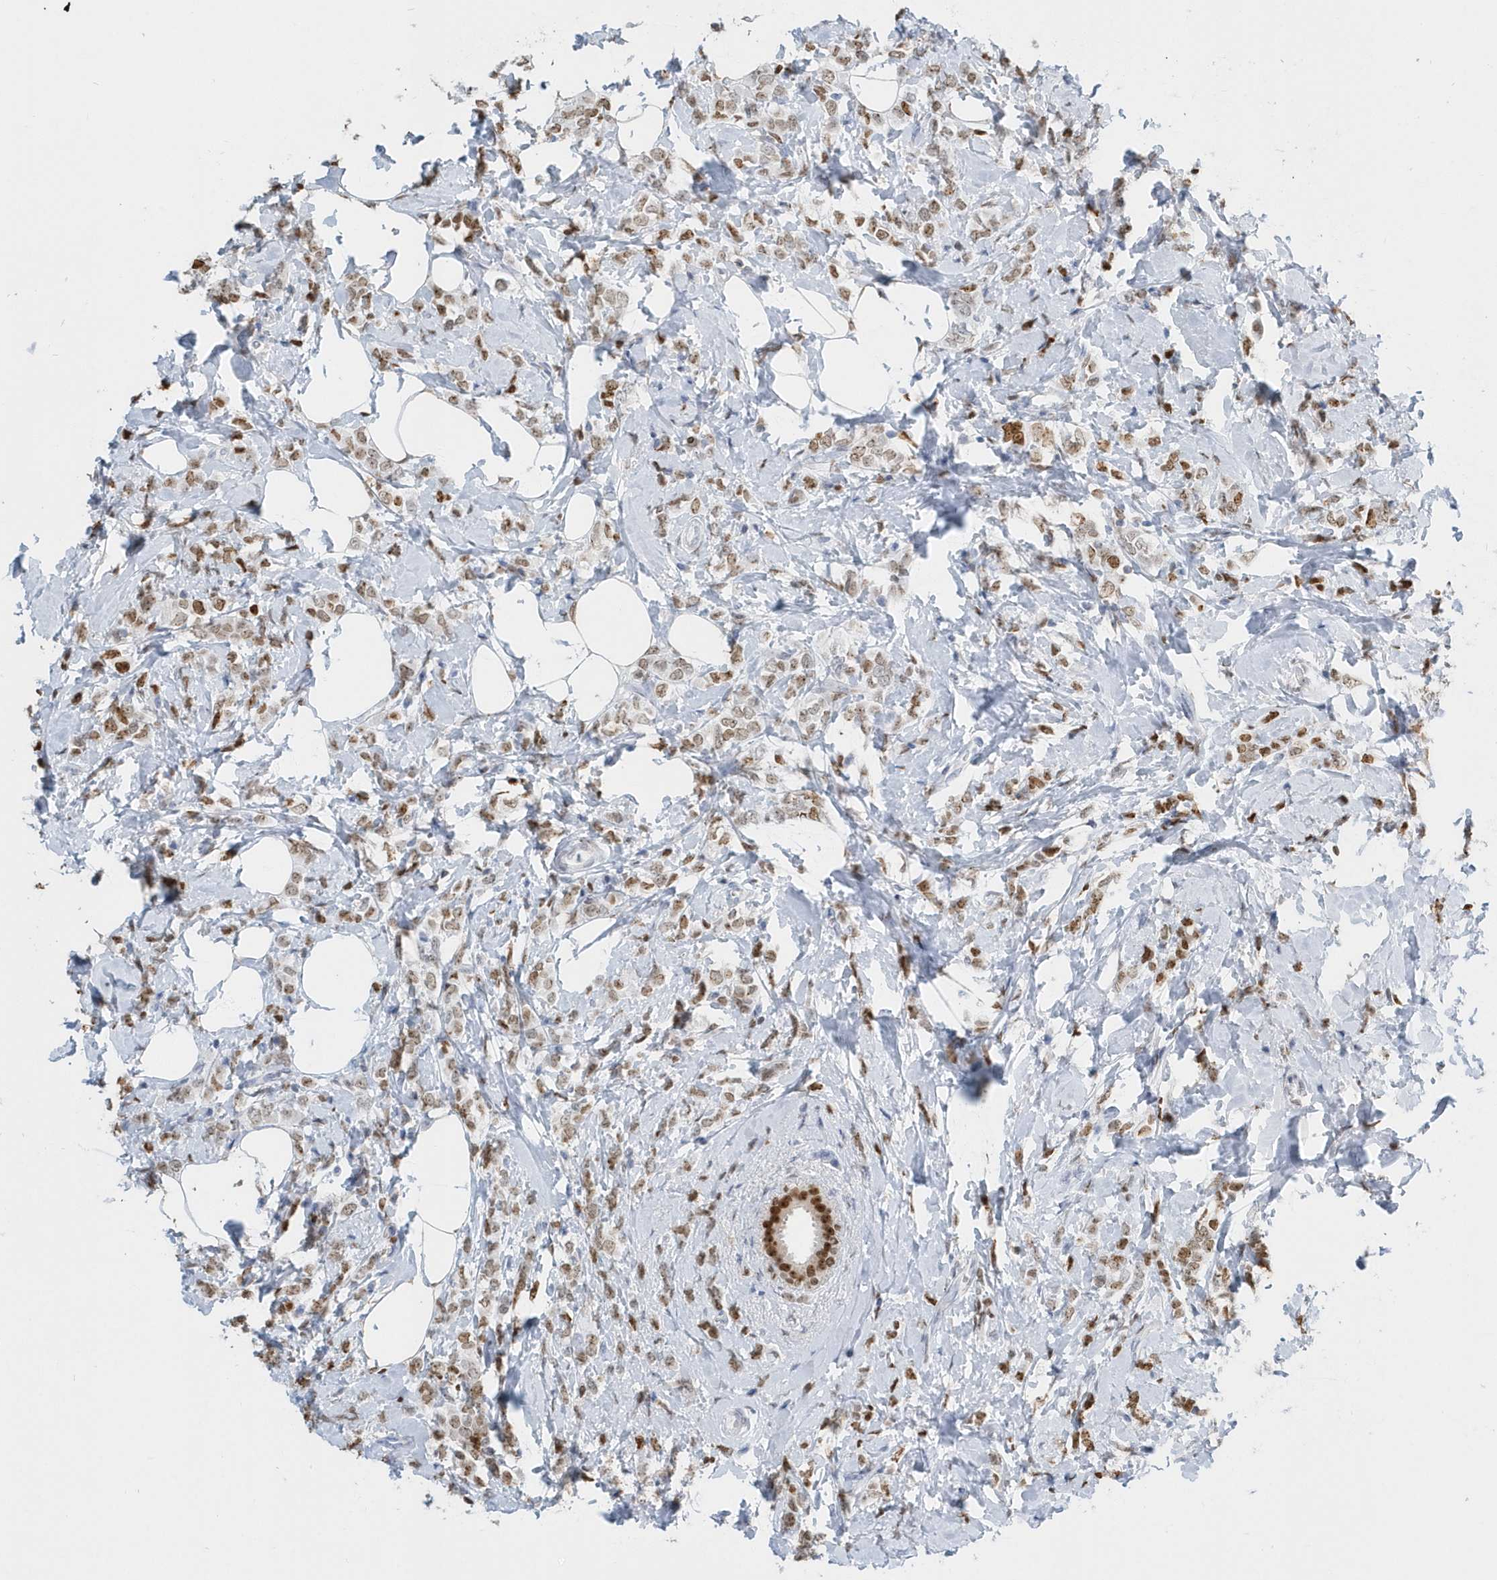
{"staining": {"intensity": "moderate", "quantity": ">75%", "location": "nuclear"}, "tissue": "breast cancer", "cell_type": "Tumor cells", "image_type": "cancer", "snomed": [{"axis": "morphology", "description": "Lobular carcinoma"}, {"axis": "topography", "description": "Breast"}], "caption": "Approximately >75% of tumor cells in breast lobular carcinoma exhibit moderate nuclear protein staining as visualized by brown immunohistochemical staining.", "gene": "MACROH2A2", "patient": {"sex": "female", "age": 47}}